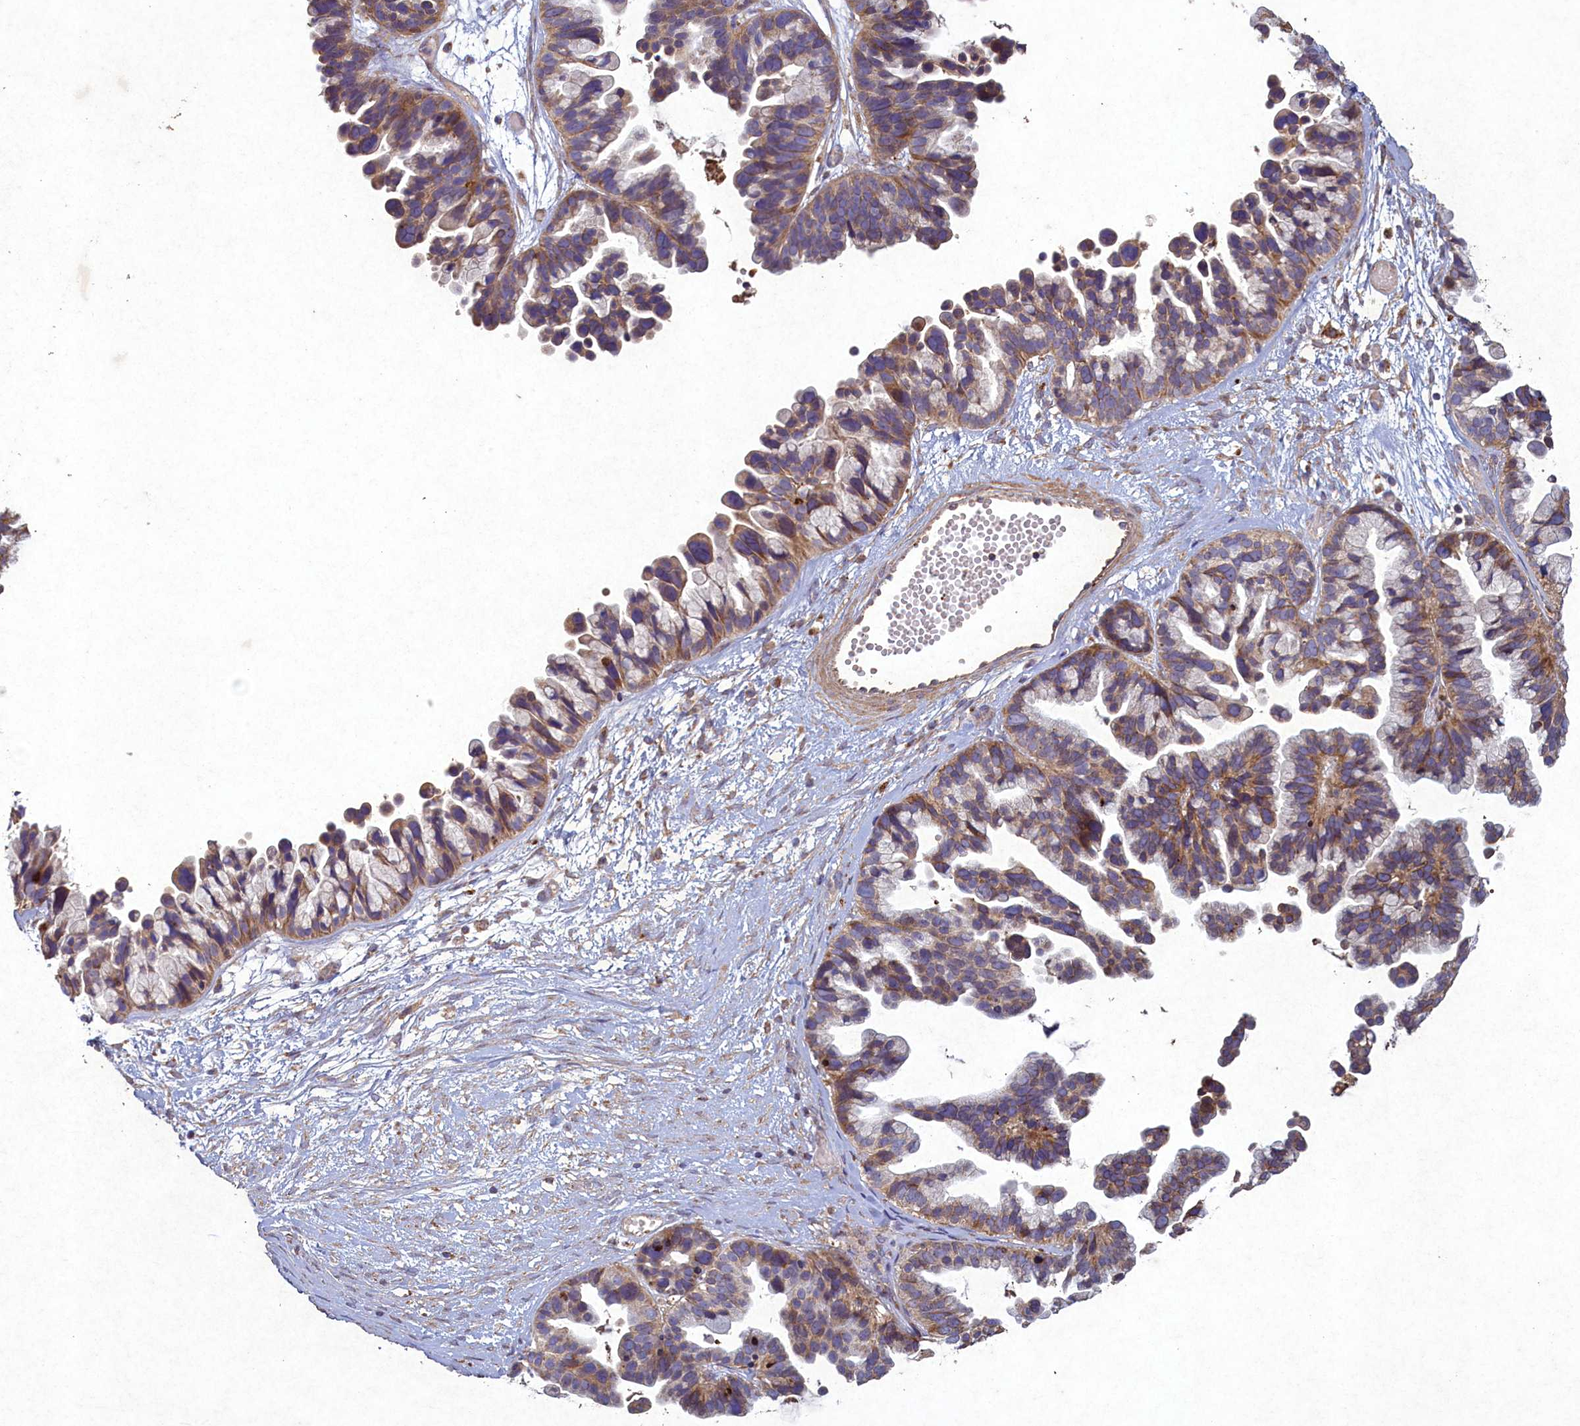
{"staining": {"intensity": "moderate", "quantity": ">75%", "location": "cytoplasmic/membranous"}, "tissue": "ovarian cancer", "cell_type": "Tumor cells", "image_type": "cancer", "snomed": [{"axis": "morphology", "description": "Cystadenocarcinoma, serous, NOS"}, {"axis": "topography", "description": "Ovary"}], "caption": "The image displays immunohistochemical staining of serous cystadenocarcinoma (ovarian). There is moderate cytoplasmic/membranous expression is identified in about >75% of tumor cells.", "gene": "CIAO2B", "patient": {"sex": "female", "age": 56}}